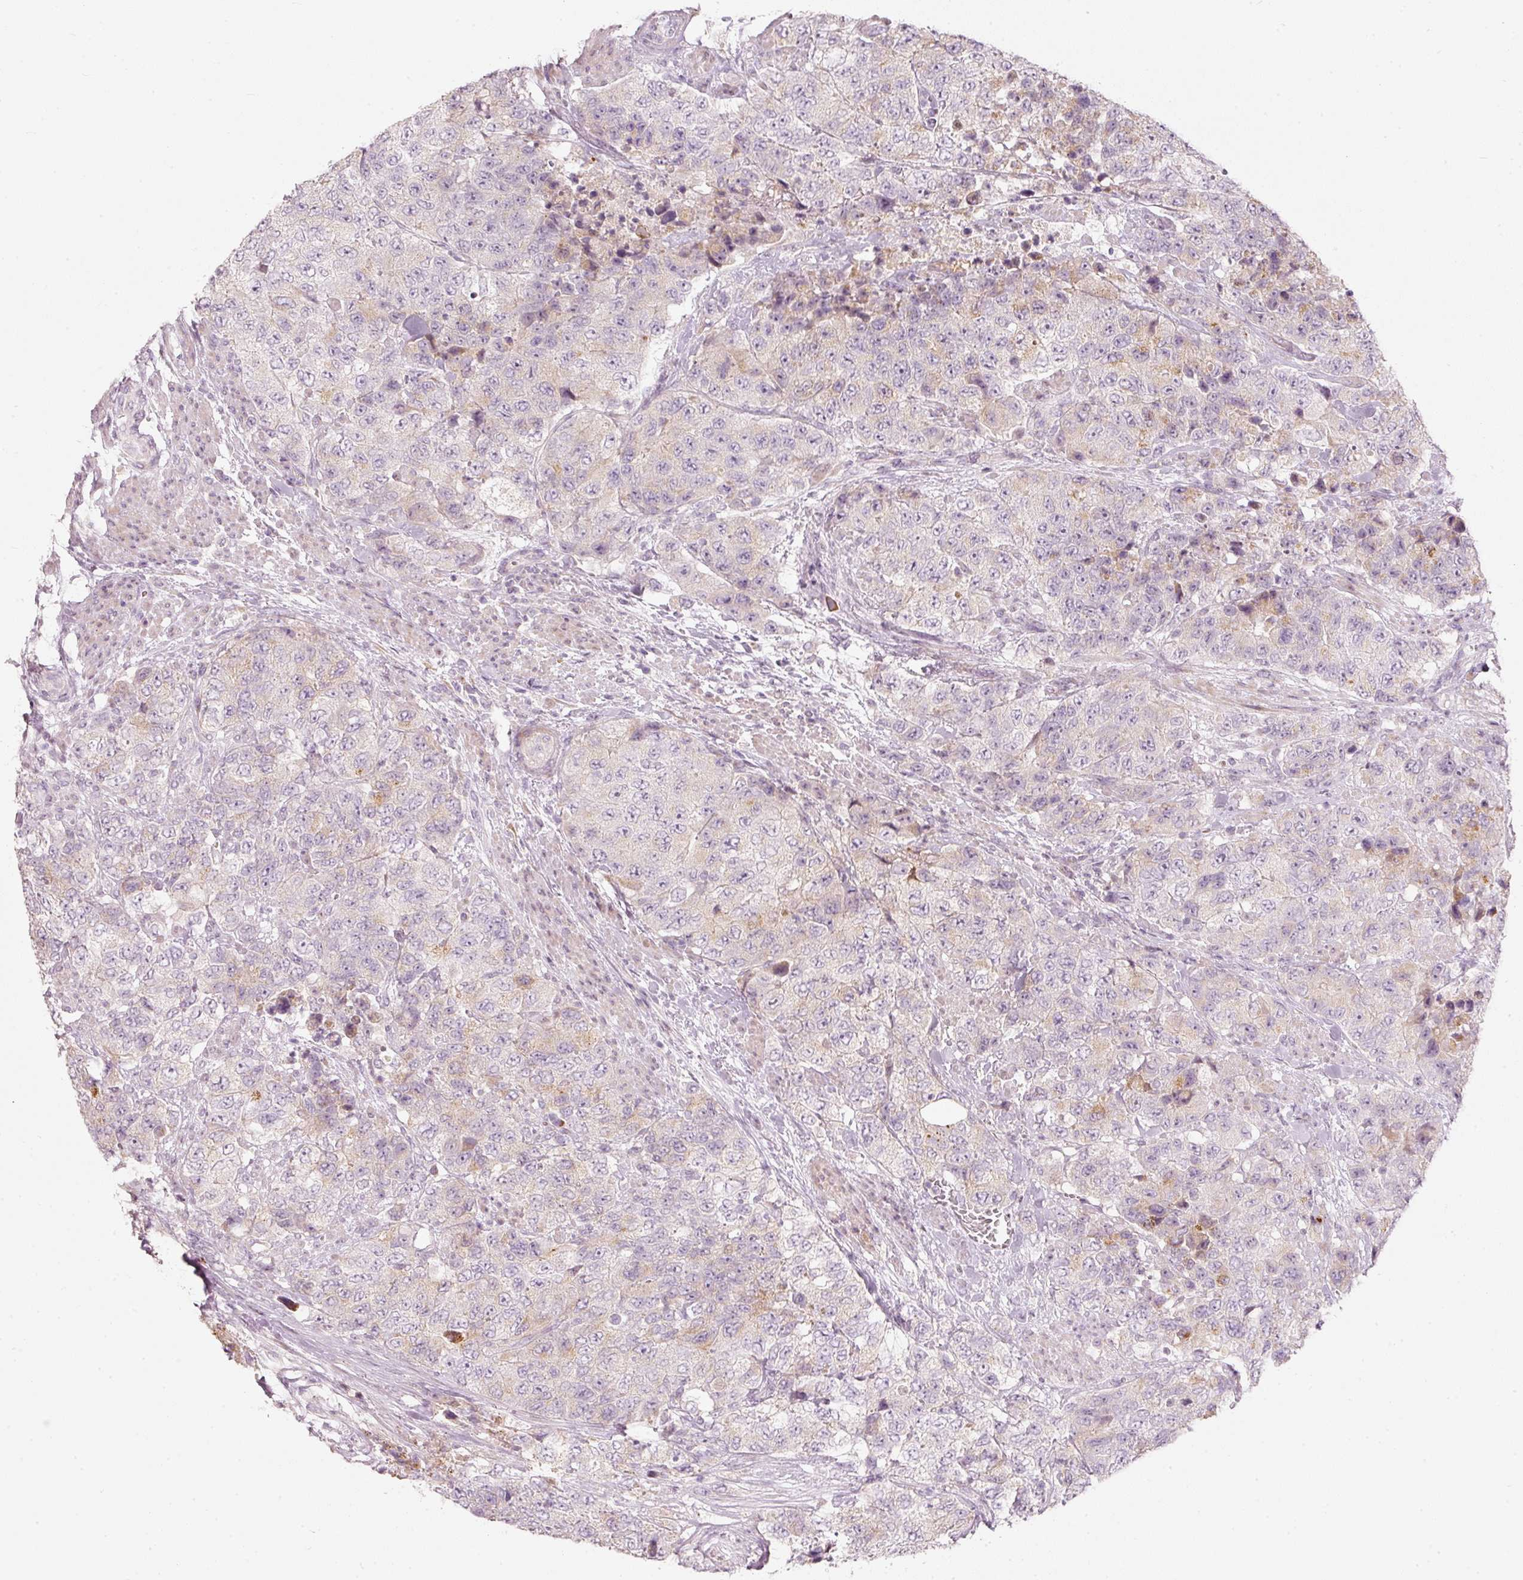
{"staining": {"intensity": "weak", "quantity": "<25%", "location": "cytoplasmic/membranous"}, "tissue": "urothelial cancer", "cell_type": "Tumor cells", "image_type": "cancer", "snomed": [{"axis": "morphology", "description": "Urothelial carcinoma, High grade"}, {"axis": "topography", "description": "Urinary bladder"}], "caption": "Image shows no protein staining in tumor cells of high-grade urothelial carcinoma tissue.", "gene": "SLC20A1", "patient": {"sex": "female", "age": 78}}